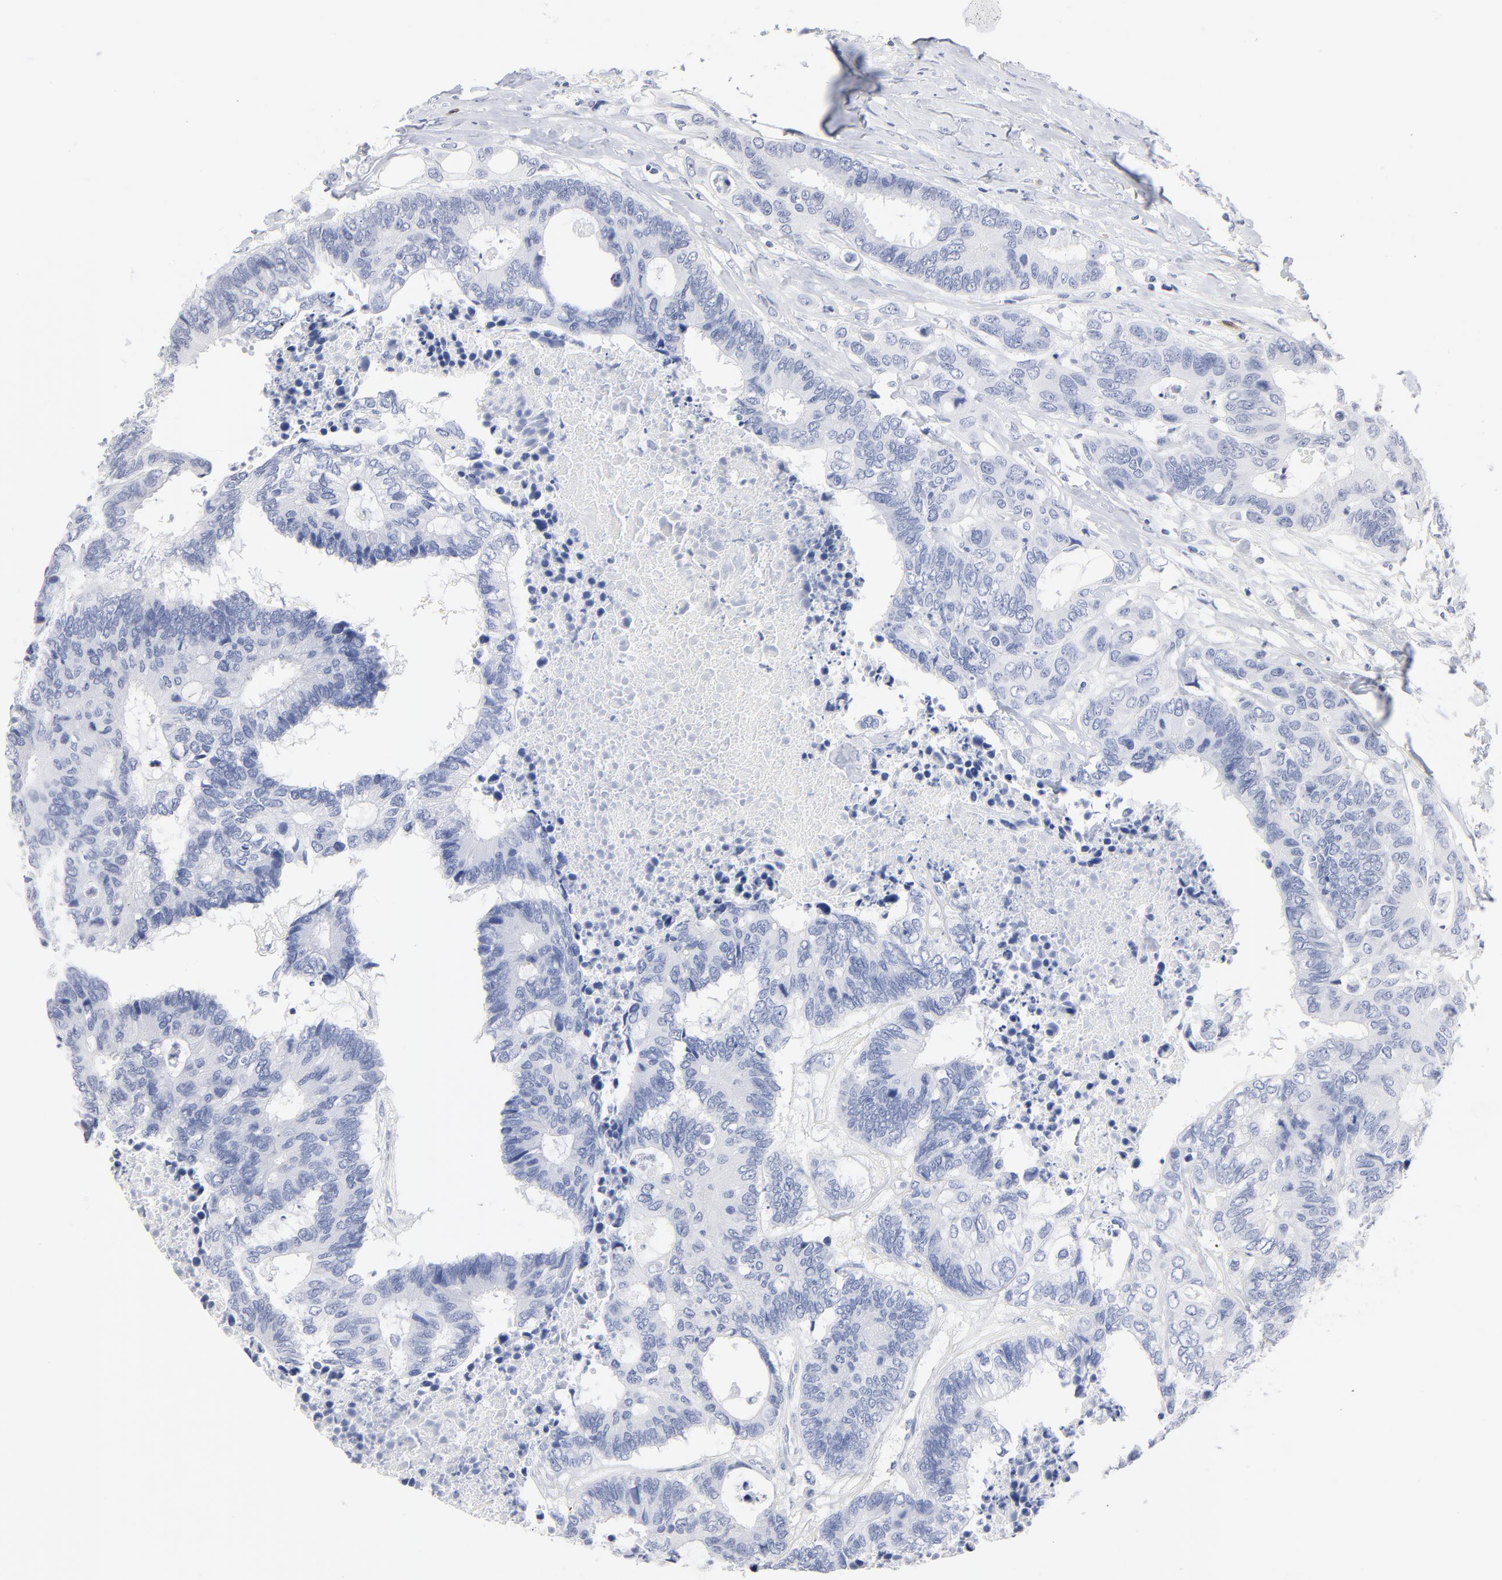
{"staining": {"intensity": "negative", "quantity": "none", "location": "none"}, "tissue": "colorectal cancer", "cell_type": "Tumor cells", "image_type": "cancer", "snomed": [{"axis": "morphology", "description": "Adenocarcinoma, NOS"}, {"axis": "topography", "description": "Rectum"}], "caption": "Tumor cells are negative for brown protein staining in colorectal adenocarcinoma.", "gene": "AGTR1", "patient": {"sex": "male", "age": 55}}